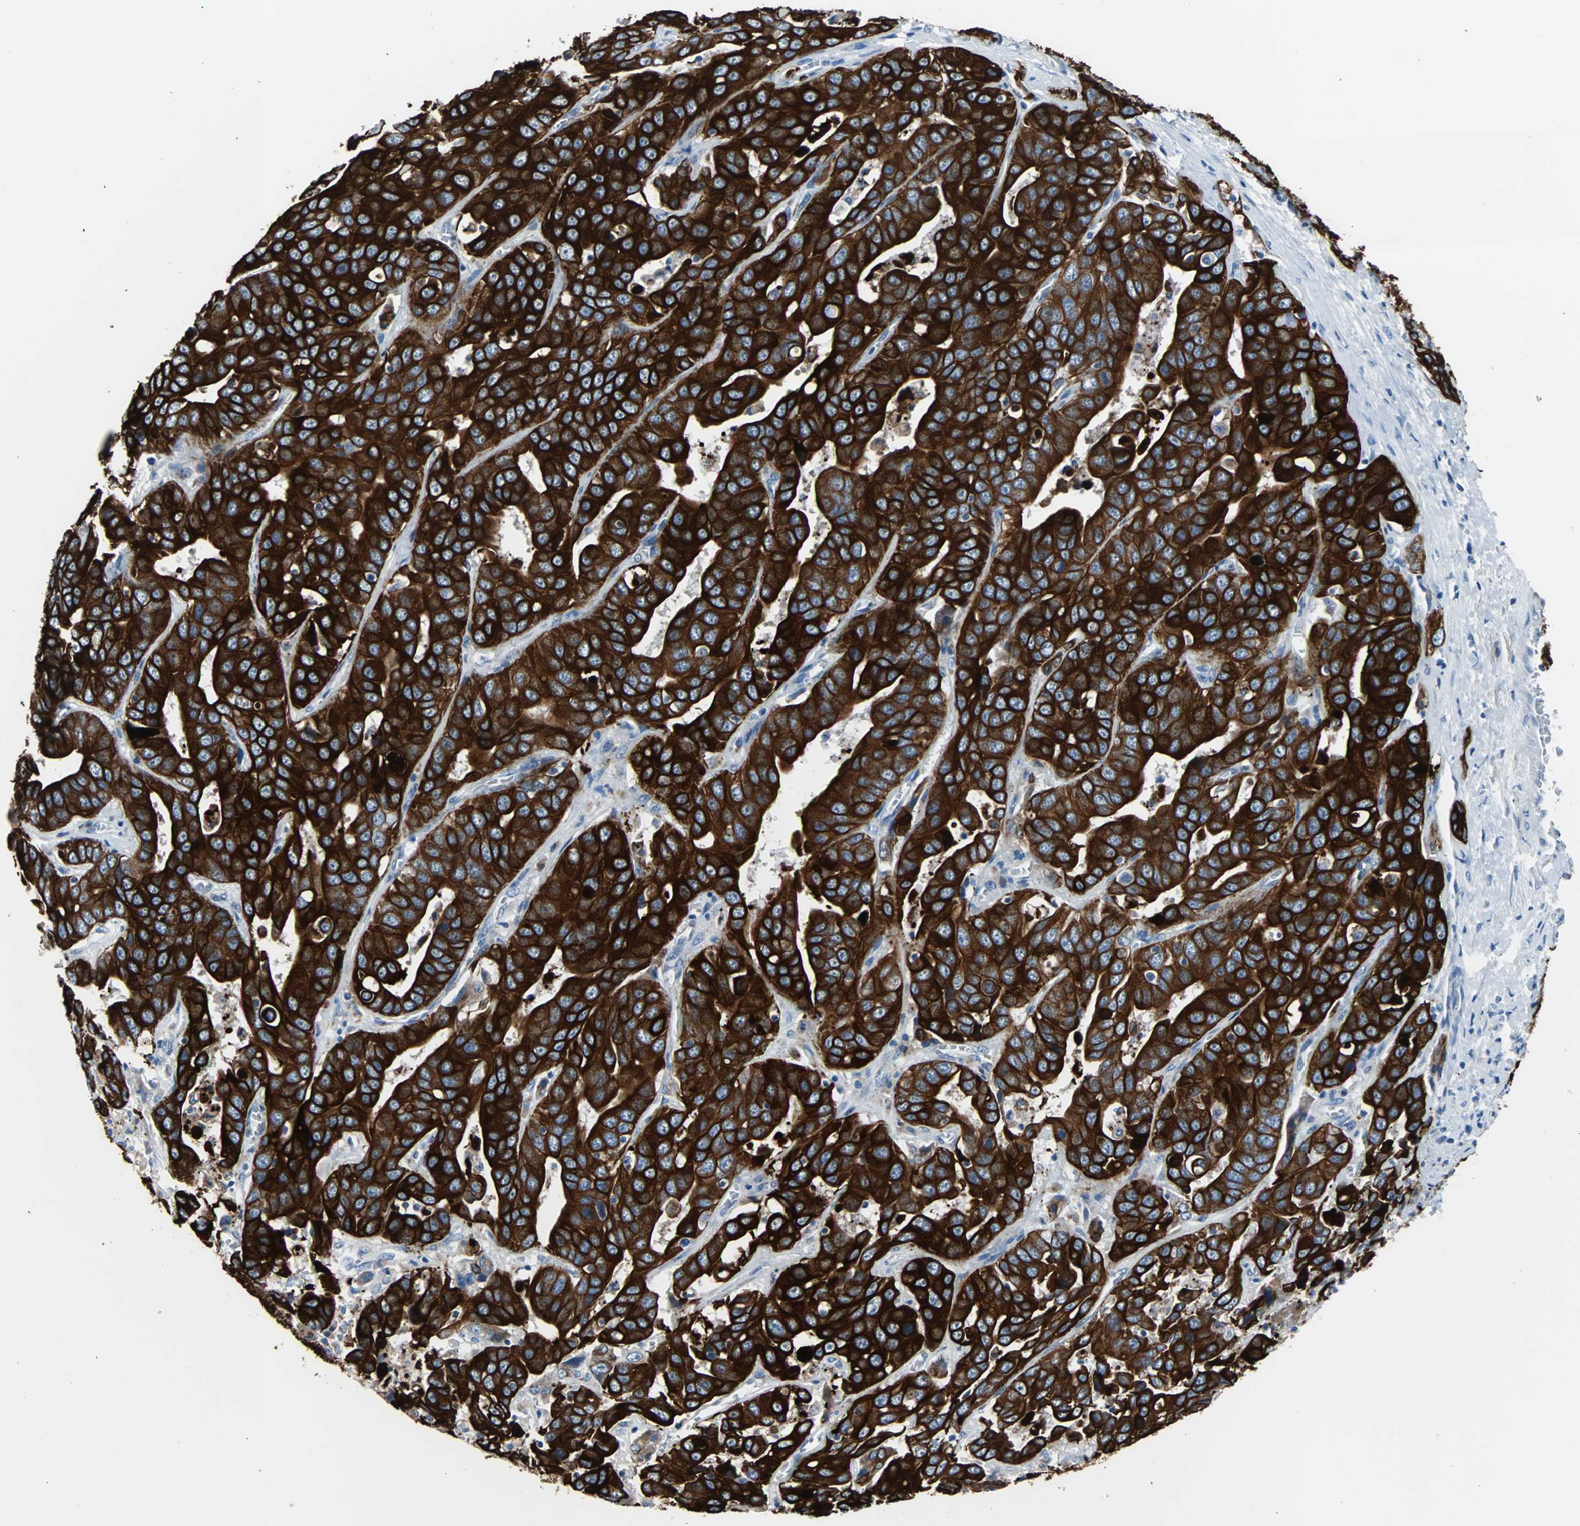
{"staining": {"intensity": "strong", "quantity": ">75%", "location": "cytoplasmic/membranous"}, "tissue": "liver cancer", "cell_type": "Tumor cells", "image_type": "cancer", "snomed": [{"axis": "morphology", "description": "Cholangiocarcinoma"}, {"axis": "topography", "description": "Liver"}], "caption": "A brown stain highlights strong cytoplasmic/membranous staining of a protein in liver cancer tumor cells.", "gene": "KRT7", "patient": {"sex": "female", "age": 52}}